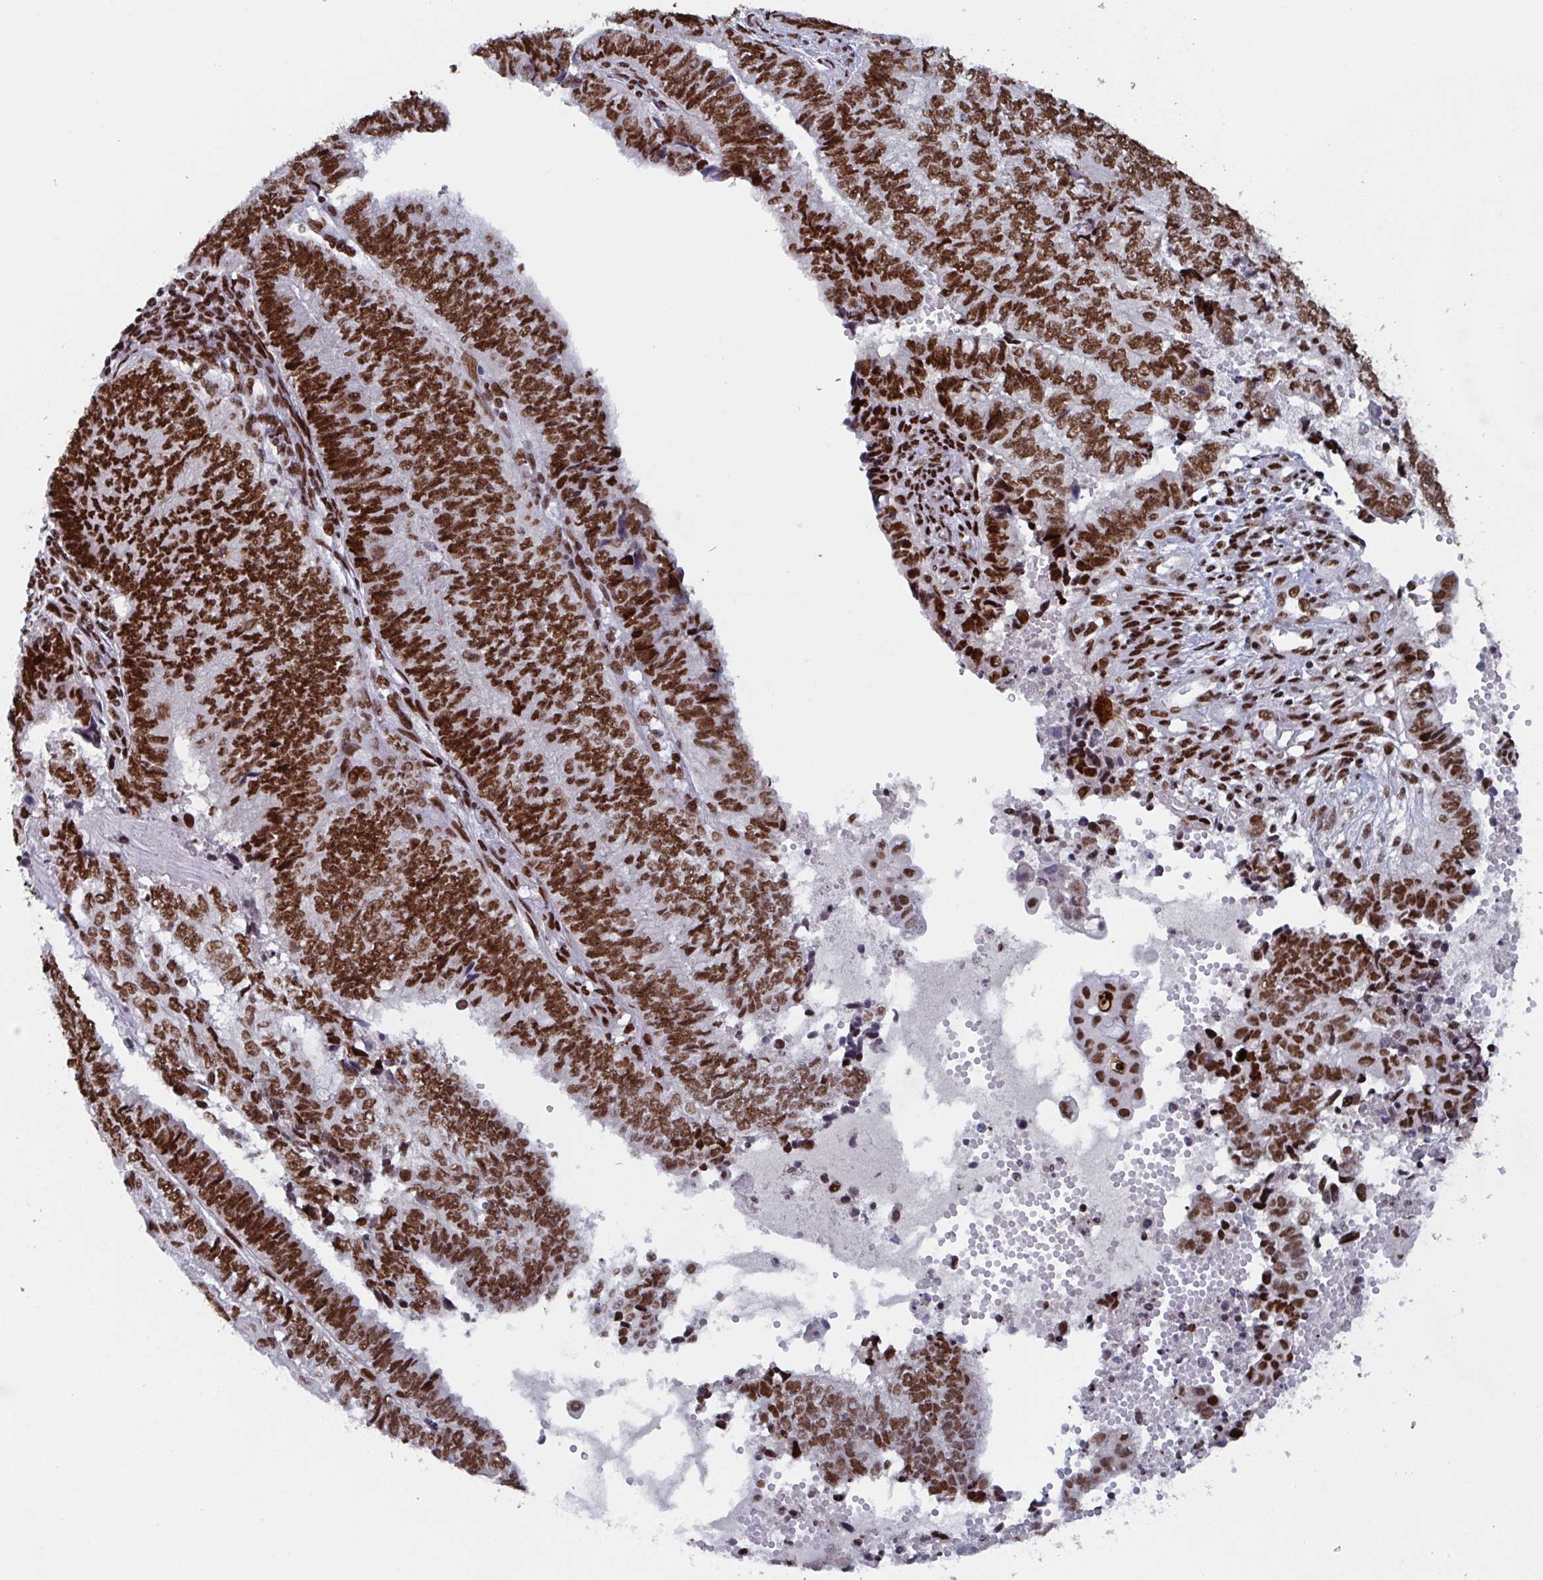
{"staining": {"intensity": "strong", "quantity": ">75%", "location": "nuclear"}, "tissue": "endometrial cancer", "cell_type": "Tumor cells", "image_type": "cancer", "snomed": [{"axis": "morphology", "description": "Adenocarcinoma, NOS"}, {"axis": "topography", "description": "Uterus"}, {"axis": "topography", "description": "Endometrium"}], "caption": "Protein expression analysis of endometrial adenocarcinoma demonstrates strong nuclear expression in approximately >75% of tumor cells.", "gene": "ZNF607", "patient": {"sex": "female", "age": 70}}